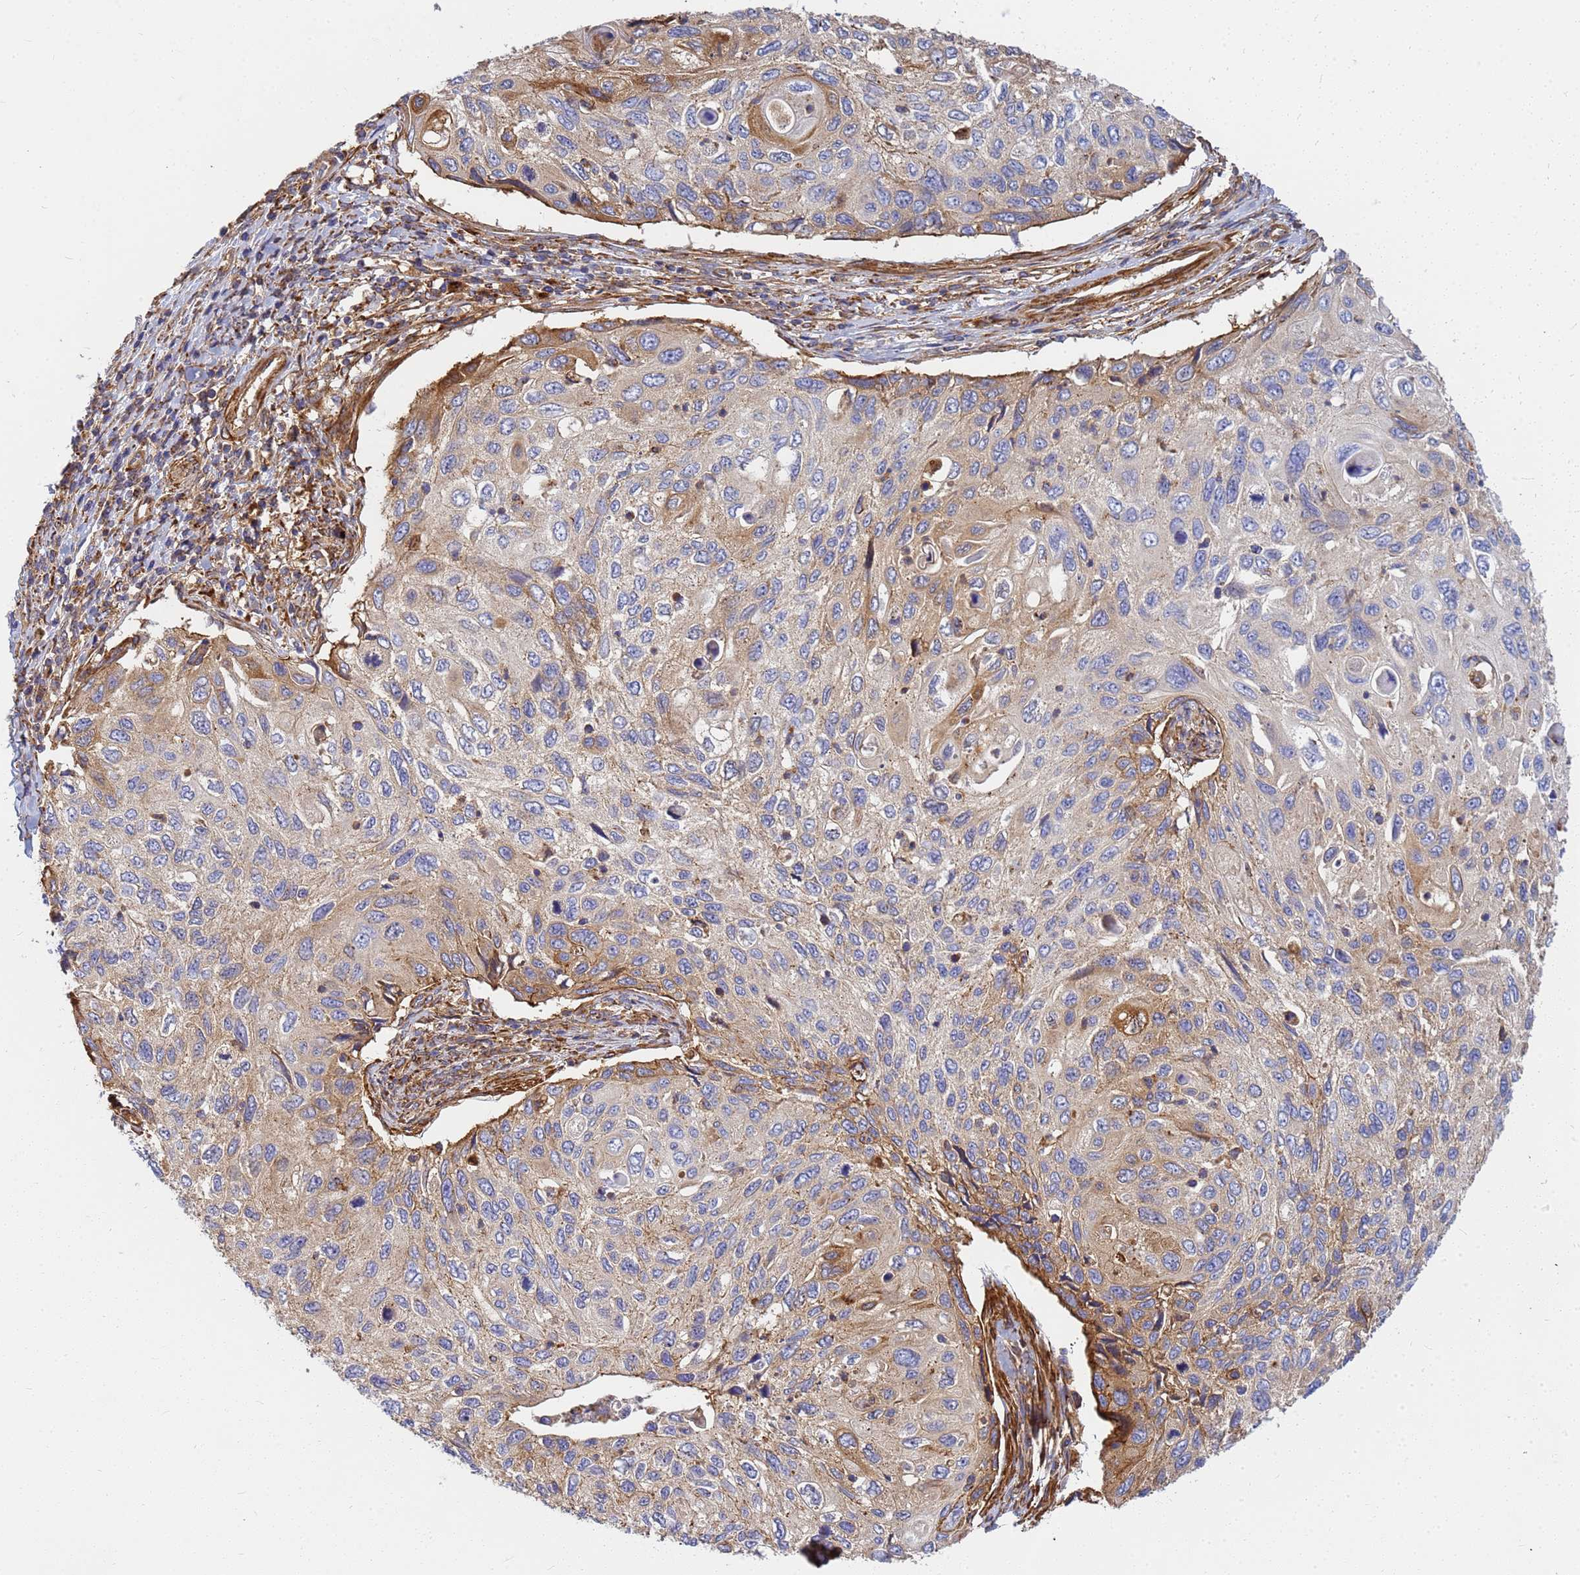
{"staining": {"intensity": "moderate", "quantity": "<25%", "location": "cytoplasmic/membranous"}, "tissue": "cervical cancer", "cell_type": "Tumor cells", "image_type": "cancer", "snomed": [{"axis": "morphology", "description": "Squamous cell carcinoma, NOS"}, {"axis": "topography", "description": "Cervix"}], "caption": "A low amount of moderate cytoplasmic/membranous positivity is seen in about <25% of tumor cells in cervical cancer (squamous cell carcinoma) tissue.", "gene": "C2CD5", "patient": {"sex": "female", "age": 70}}